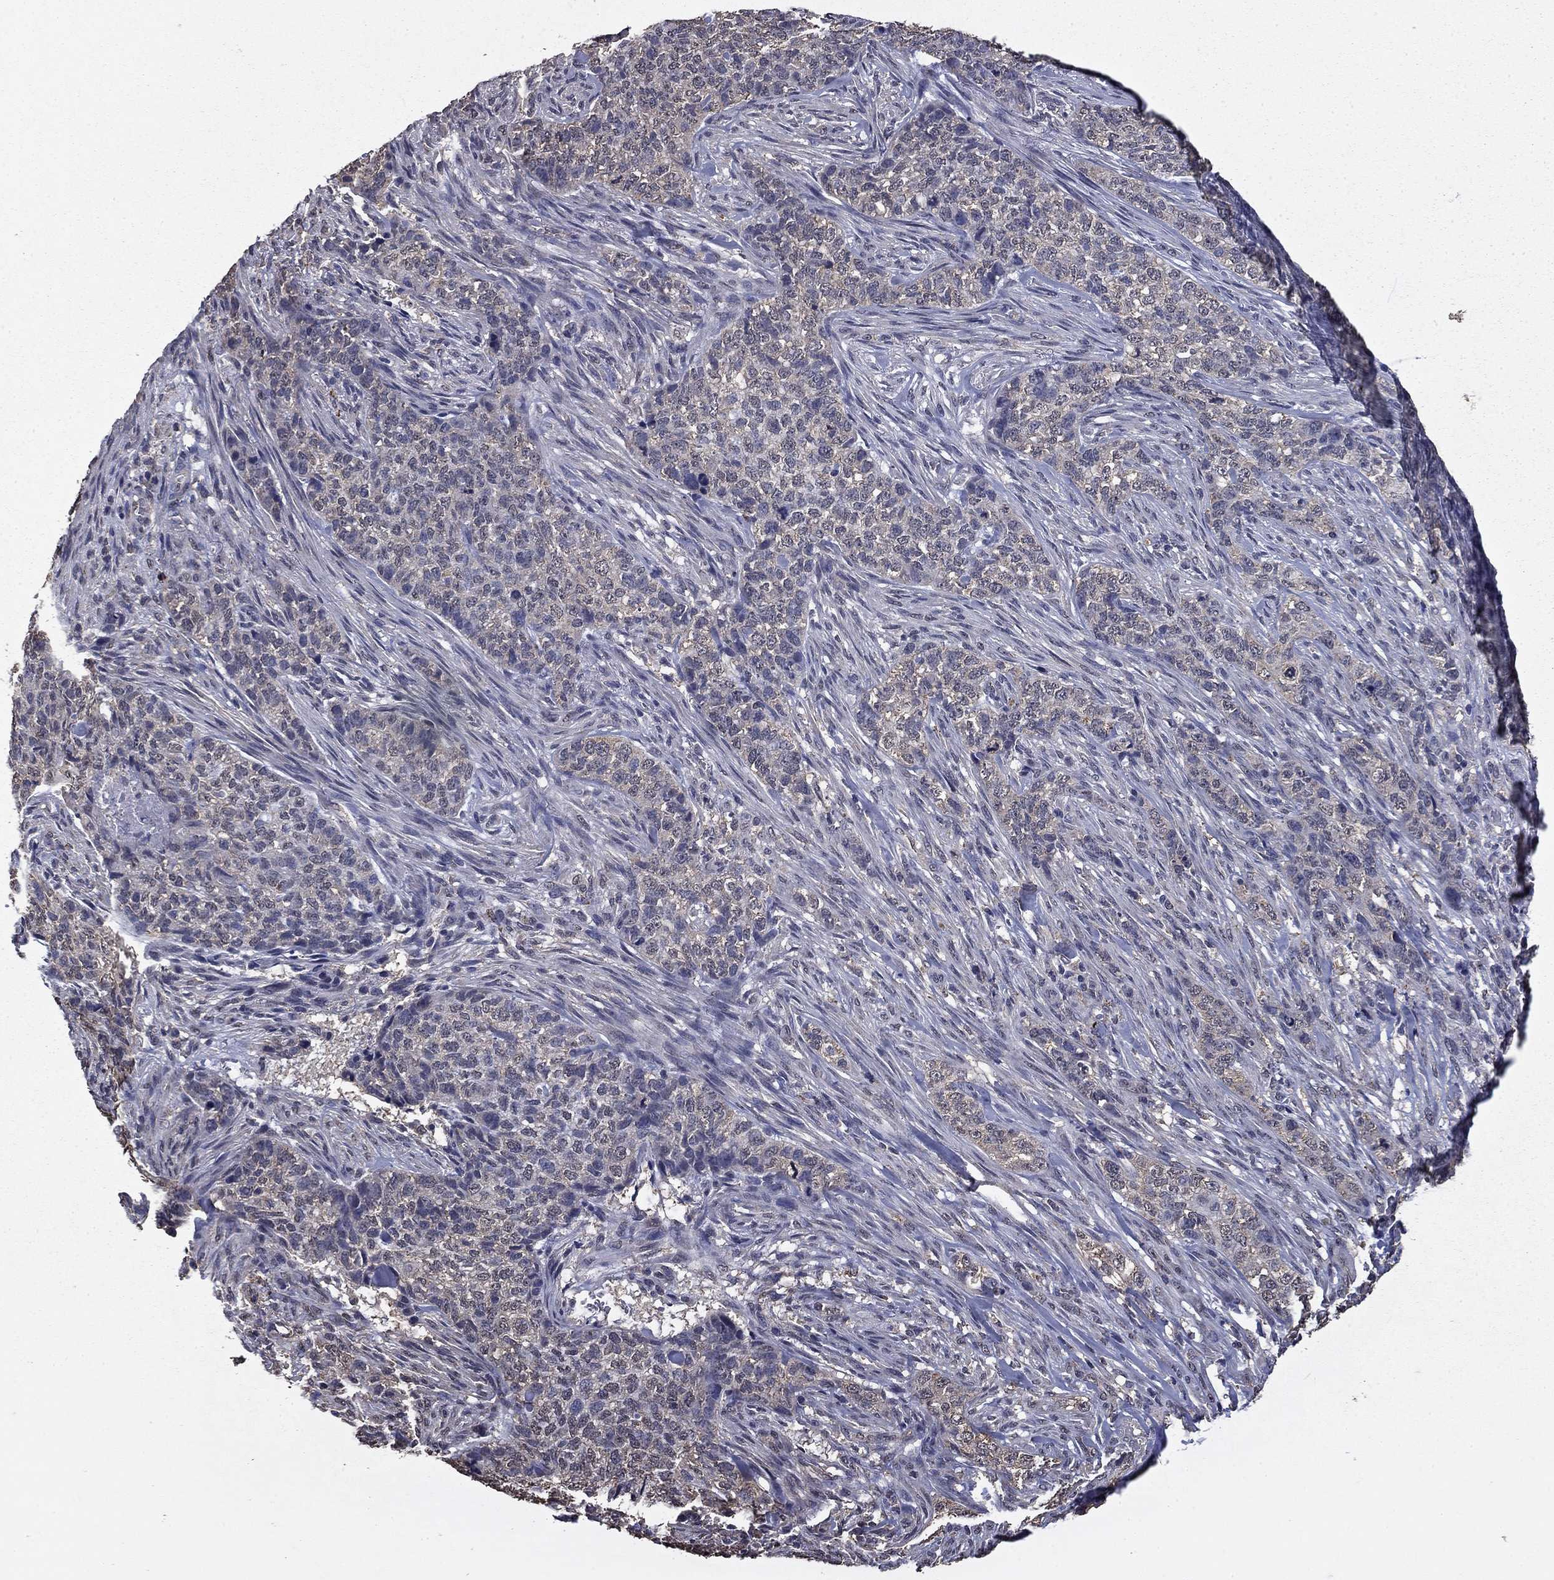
{"staining": {"intensity": "negative", "quantity": "none", "location": "none"}, "tissue": "skin cancer", "cell_type": "Tumor cells", "image_type": "cancer", "snomed": [{"axis": "morphology", "description": "Basal cell carcinoma"}, {"axis": "topography", "description": "Skin"}], "caption": "Tumor cells show no significant staining in basal cell carcinoma (skin).", "gene": "MFAP3L", "patient": {"sex": "female", "age": 69}}